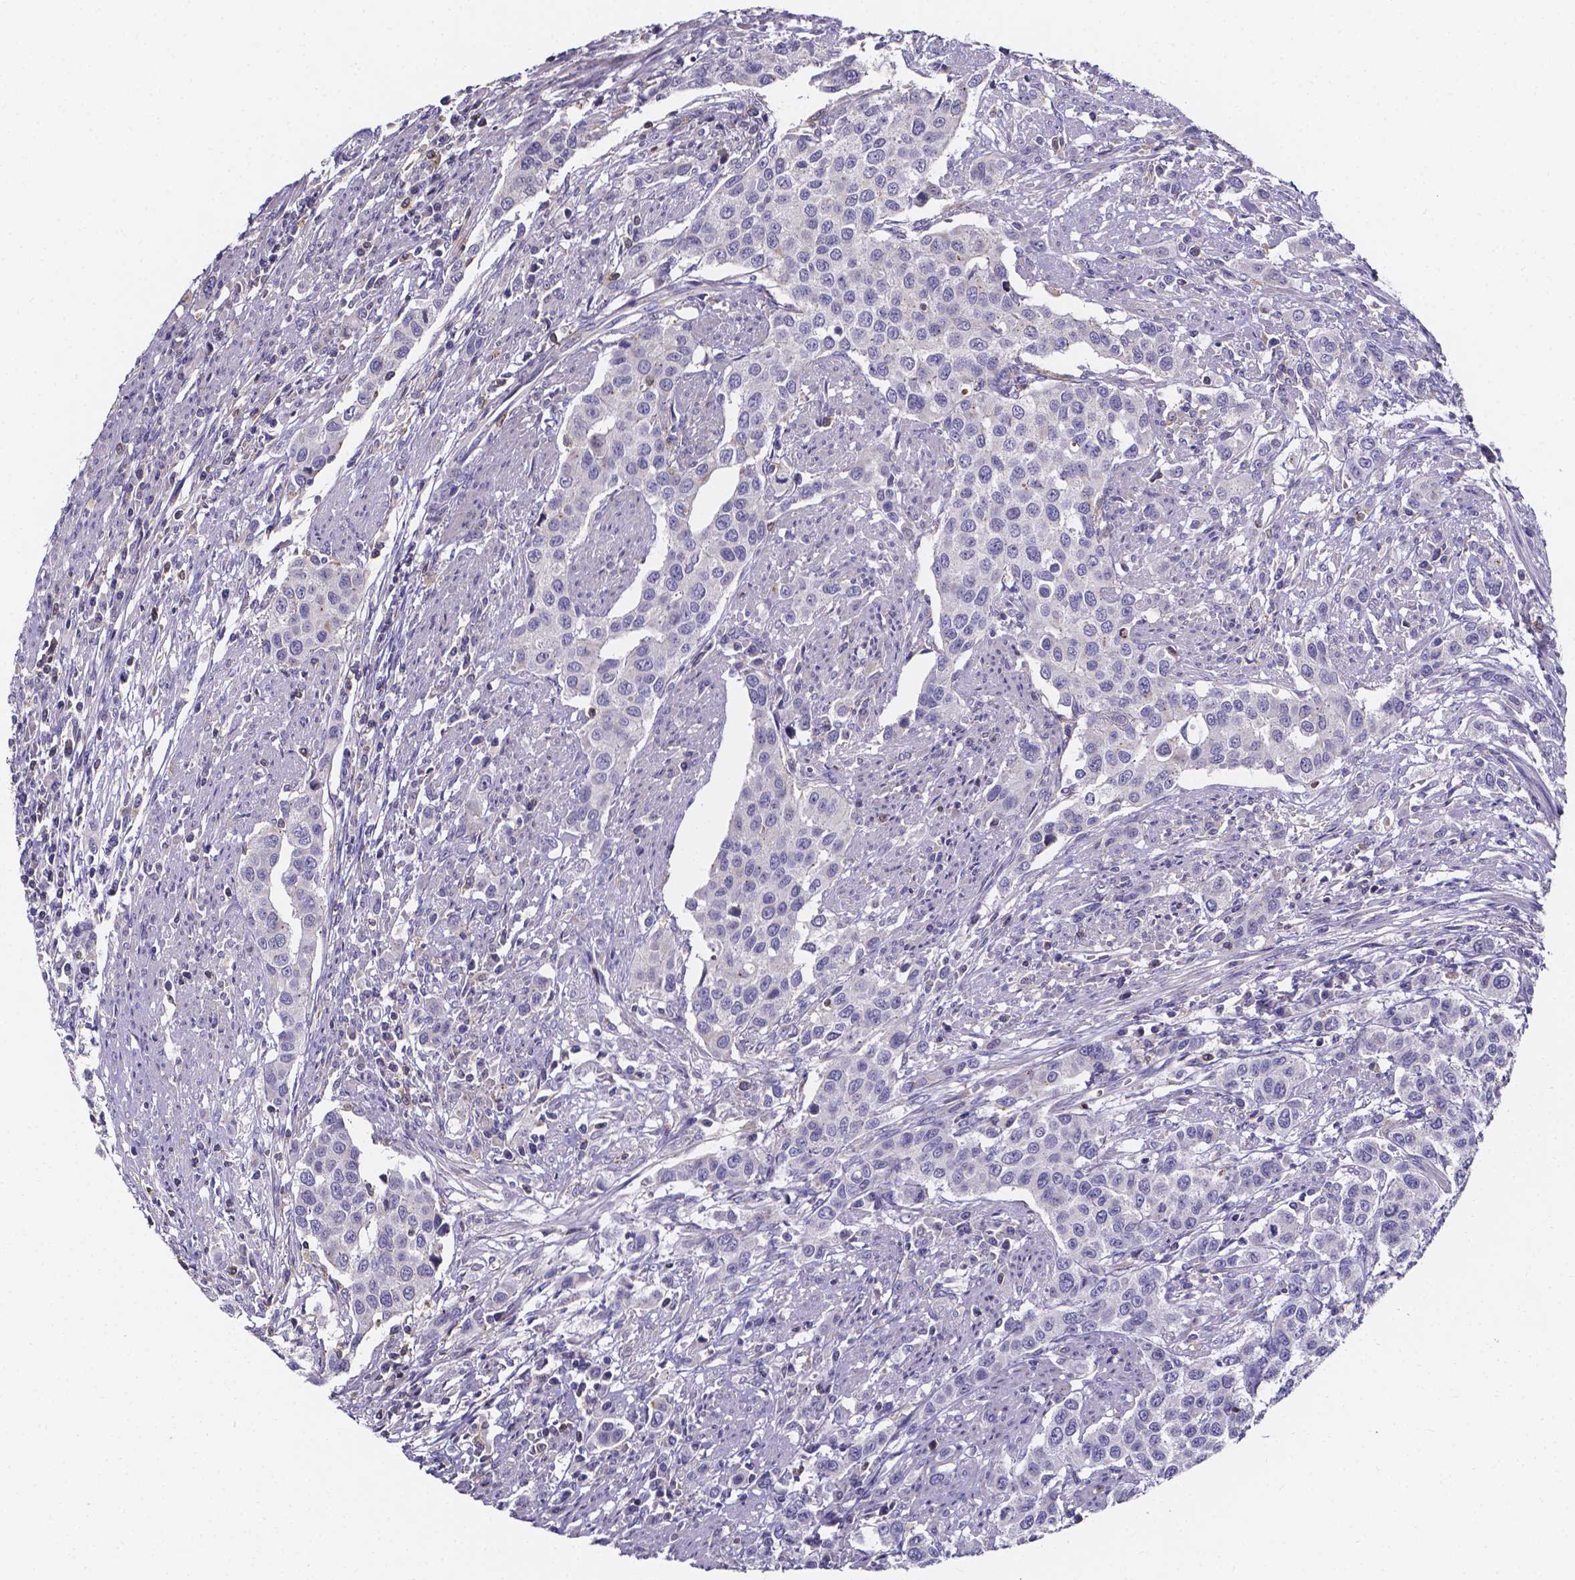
{"staining": {"intensity": "negative", "quantity": "none", "location": "none"}, "tissue": "urothelial cancer", "cell_type": "Tumor cells", "image_type": "cancer", "snomed": [{"axis": "morphology", "description": "Urothelial carcinoma, High grade"}, {"axis": "topography", "description": "Urinary bladder"}], "caption": "Tumor cells show no significant protein positivity in high-grade urothelial carcinoma.", "gene": "THEMIS", "patient": {"sex": "female", "age": 58}}